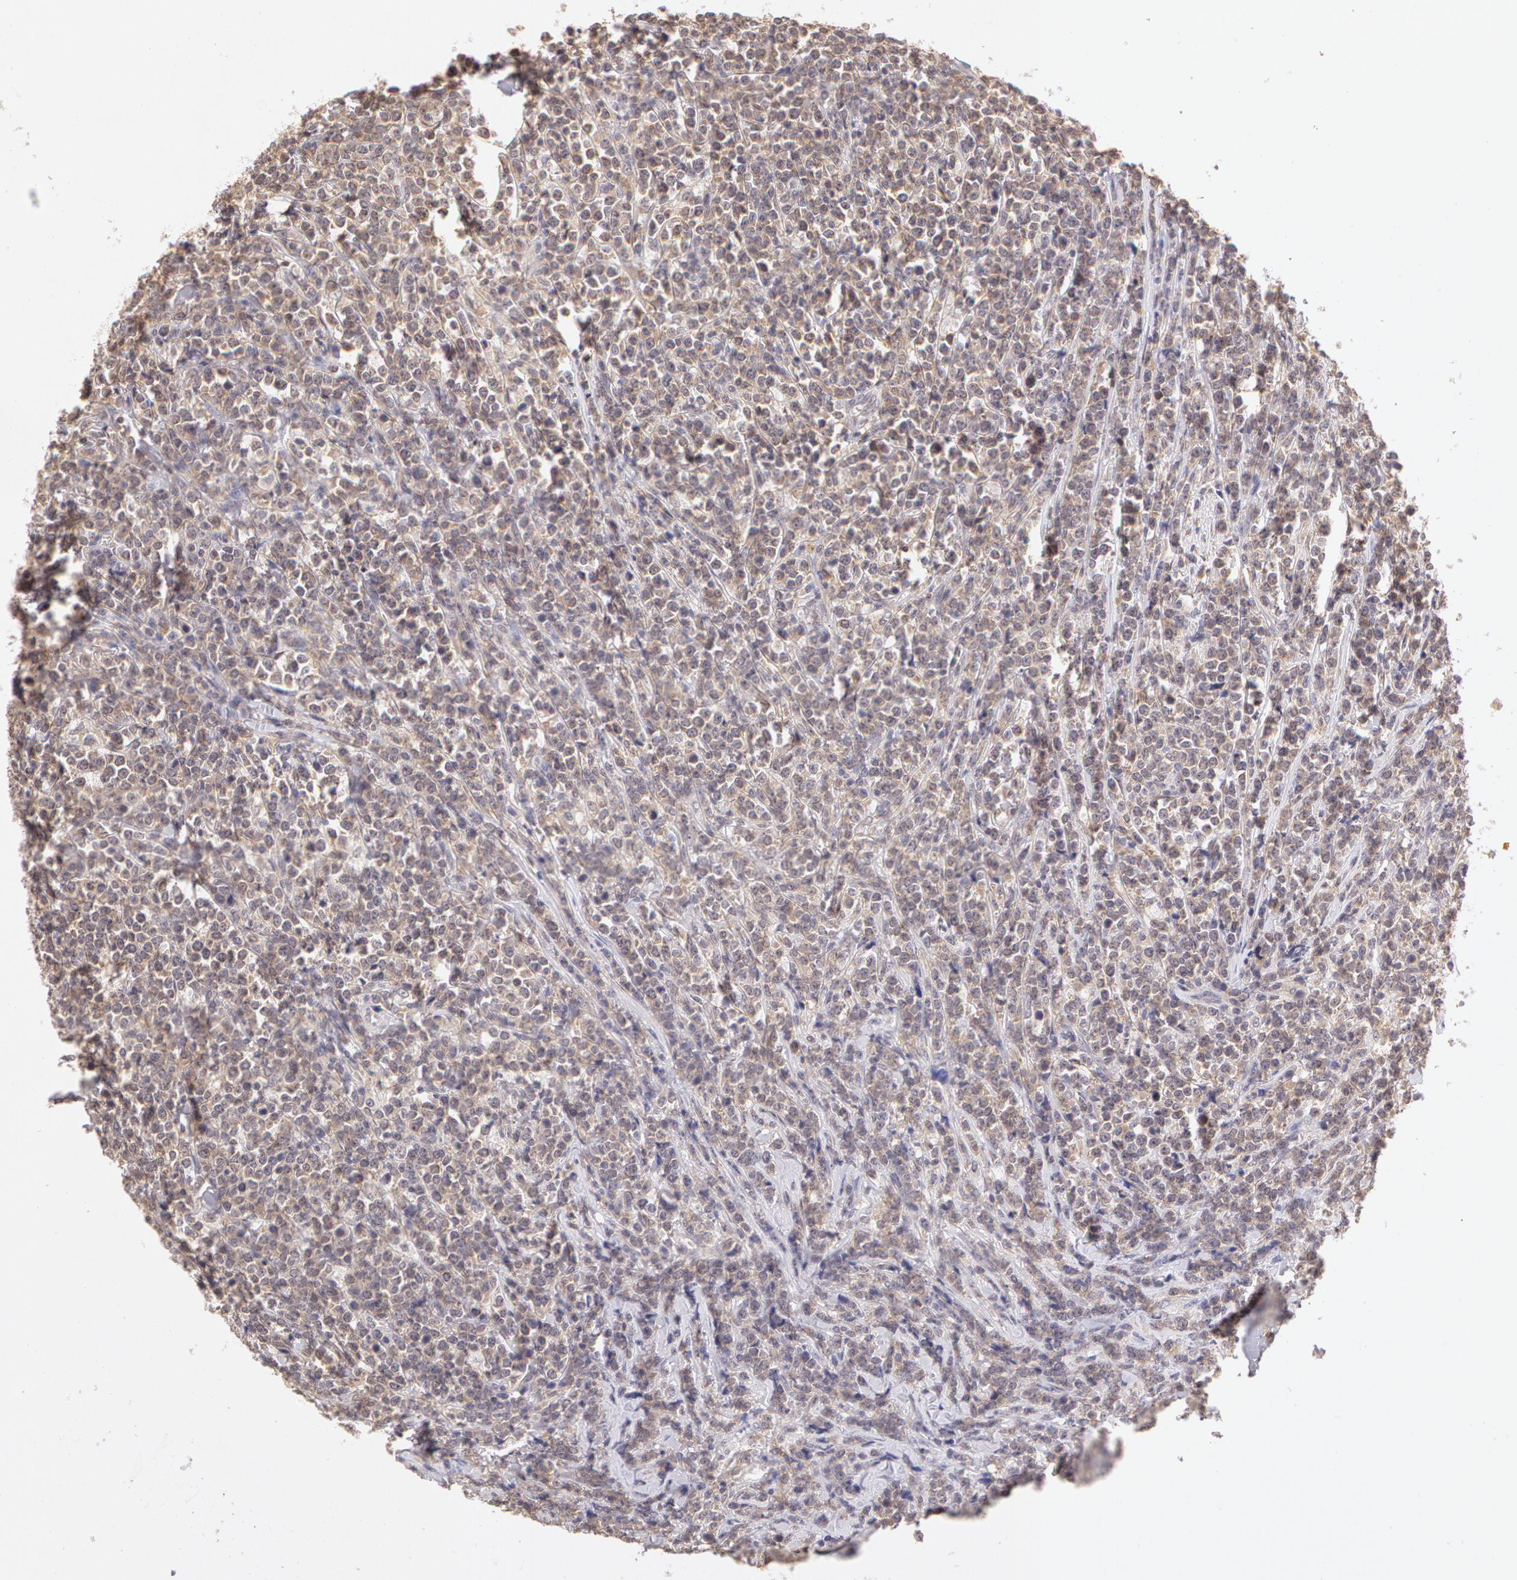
{"staining": {"intensity": "weak", "quantity": "<25%", "location": "nuclear"}, "tissue": "lymphoma", "cell_type": "Tumor cells", "image_type": "cancer", "snomed": [{"axis": "morphology", "description": "Malignant lymphoma, non-Hodgkin's type, High grade"}, {"axis": "topography", "description": "Small intestine"}, {"axis": "topography", "description": "Colon"}], "caption": "The image shows no staining of tumor cells in high-grade malignant lymphoma, non-Hodgkin's type. The staining was performed using DAB (3,3'-diaminobenzidine) to visualize the protein expression in brown, while the nuclei were stained in blue with hematoxylin (Magnification: 20x).", "gene": "ZNF597", "patient": {"sex": "male", "age": 8}}